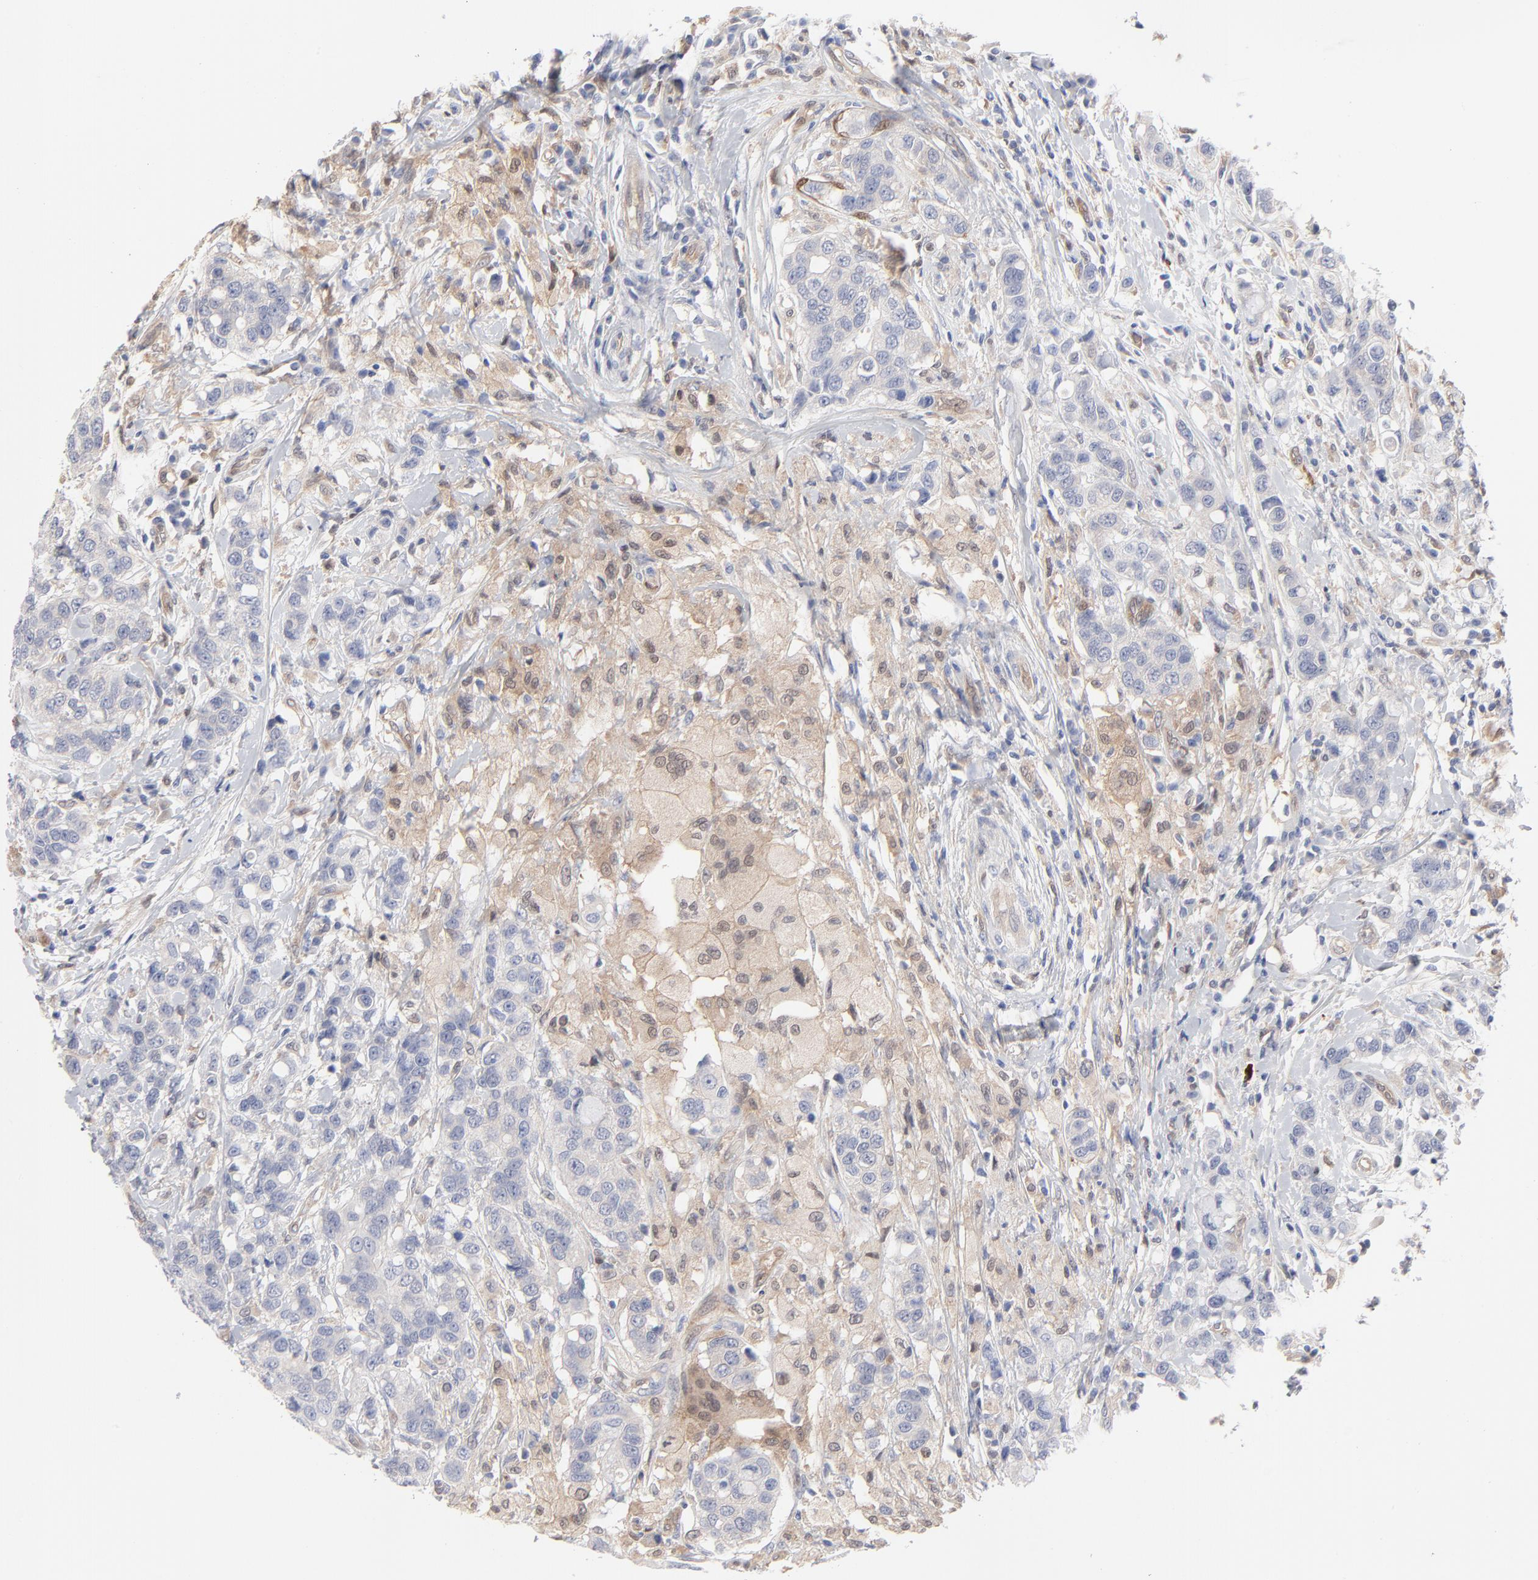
{"staining": {"intensity": "weak", "quantity": "25%-75%", "location": "cytoplasmic/membranous"}, "tissue": "breast cancer", "cell_type": "Tumor cells", "image_type": "cancer", "snomed": [{"axis": "morphology", "description": "Duct carcinoma"}, {"axis": "topography", "description": "Breast"}], "caption": "A brown stain shows weak cytoplasmic/membranous expression of a protein in human infiltrating ductal carcinoma (breast) tumor cells.", "gene": "ARRB1", "patient": {"sex": "female", "age": 27}}